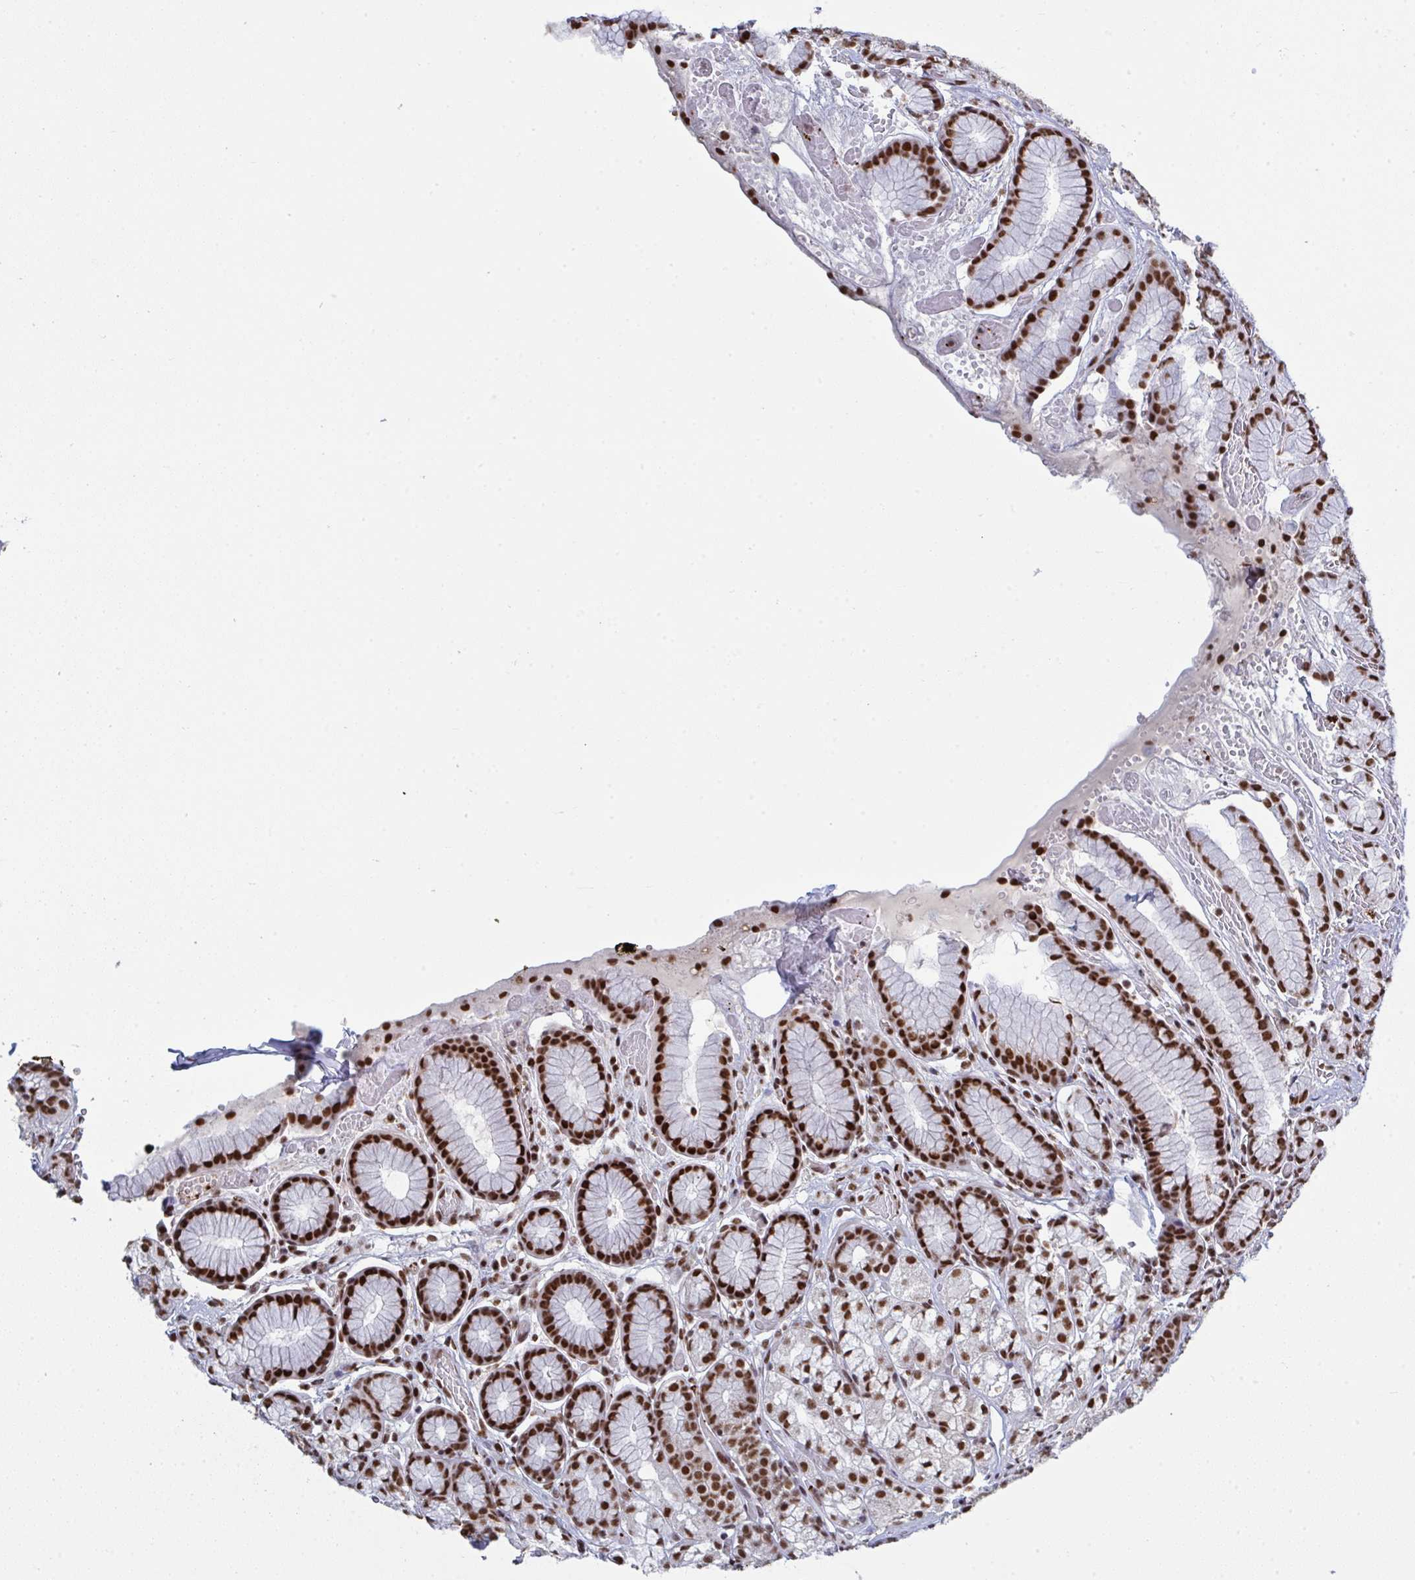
{"staining": {"intensity": "strong", "quantity": ">75%", "location": "nuclear"}, "tissue": "stomach", "cell_type": "Glandular cells", "image_type": "normal", "snomed": [{"axis": "morphology", "description": "Normal tissue, NOS"}, {"axis": "topography", "description": "Smooth muscle"}, {"axis": "topography", "description": "Stomach"}], "caption": "Immunohistochemistry (IHC) photomicrograph of benign stomach stained for a protein (brown), which demonstrates high levels of strong nuclear staining in approximately >75% of glandular cells.", "gene": "ZNF607", "patient": {"sex": "male", "age": 70}}